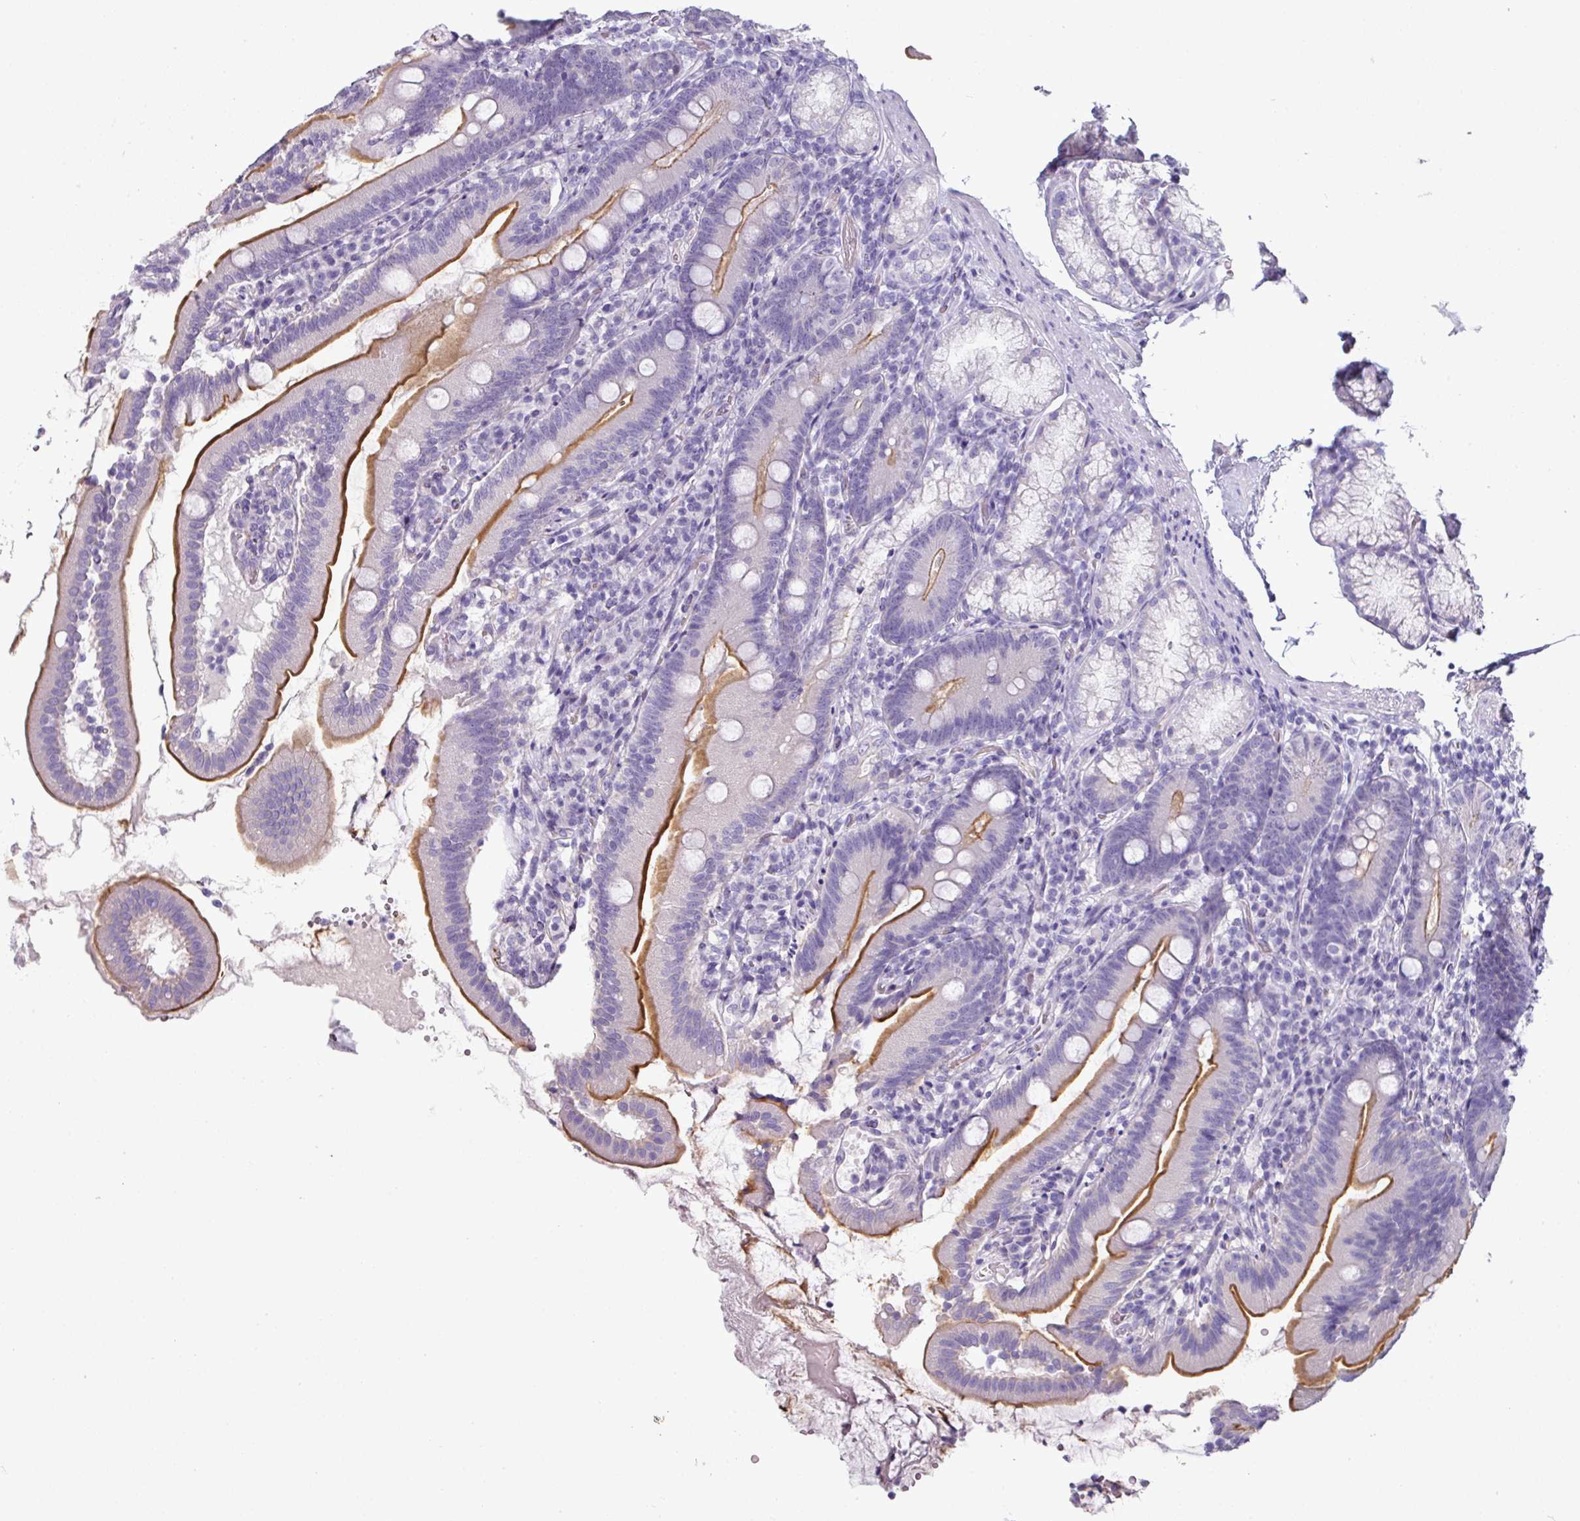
{"staining": {"intensity": "strong", "quantity": "25%-75%", "location": "cytoplasmic/membranous"}, "tissue": "duodenum", "cell_type": "Glandular cells", "image_type": "normal", "snomed": [{"axis": "morphology", "description": "Normal tissue, NOS"}, {"axis": "topography", "description": "Duodenum"}], "caption": "IHC (DAB (3,3'-diaminobenzidine)) staining of normal human duodenum shows strong cytoplasmic/membranous protein staining in about 25%-75% of glandular cells.", "gene": "SLC17A7", "patient": {"sex": "female", "age": 67}}